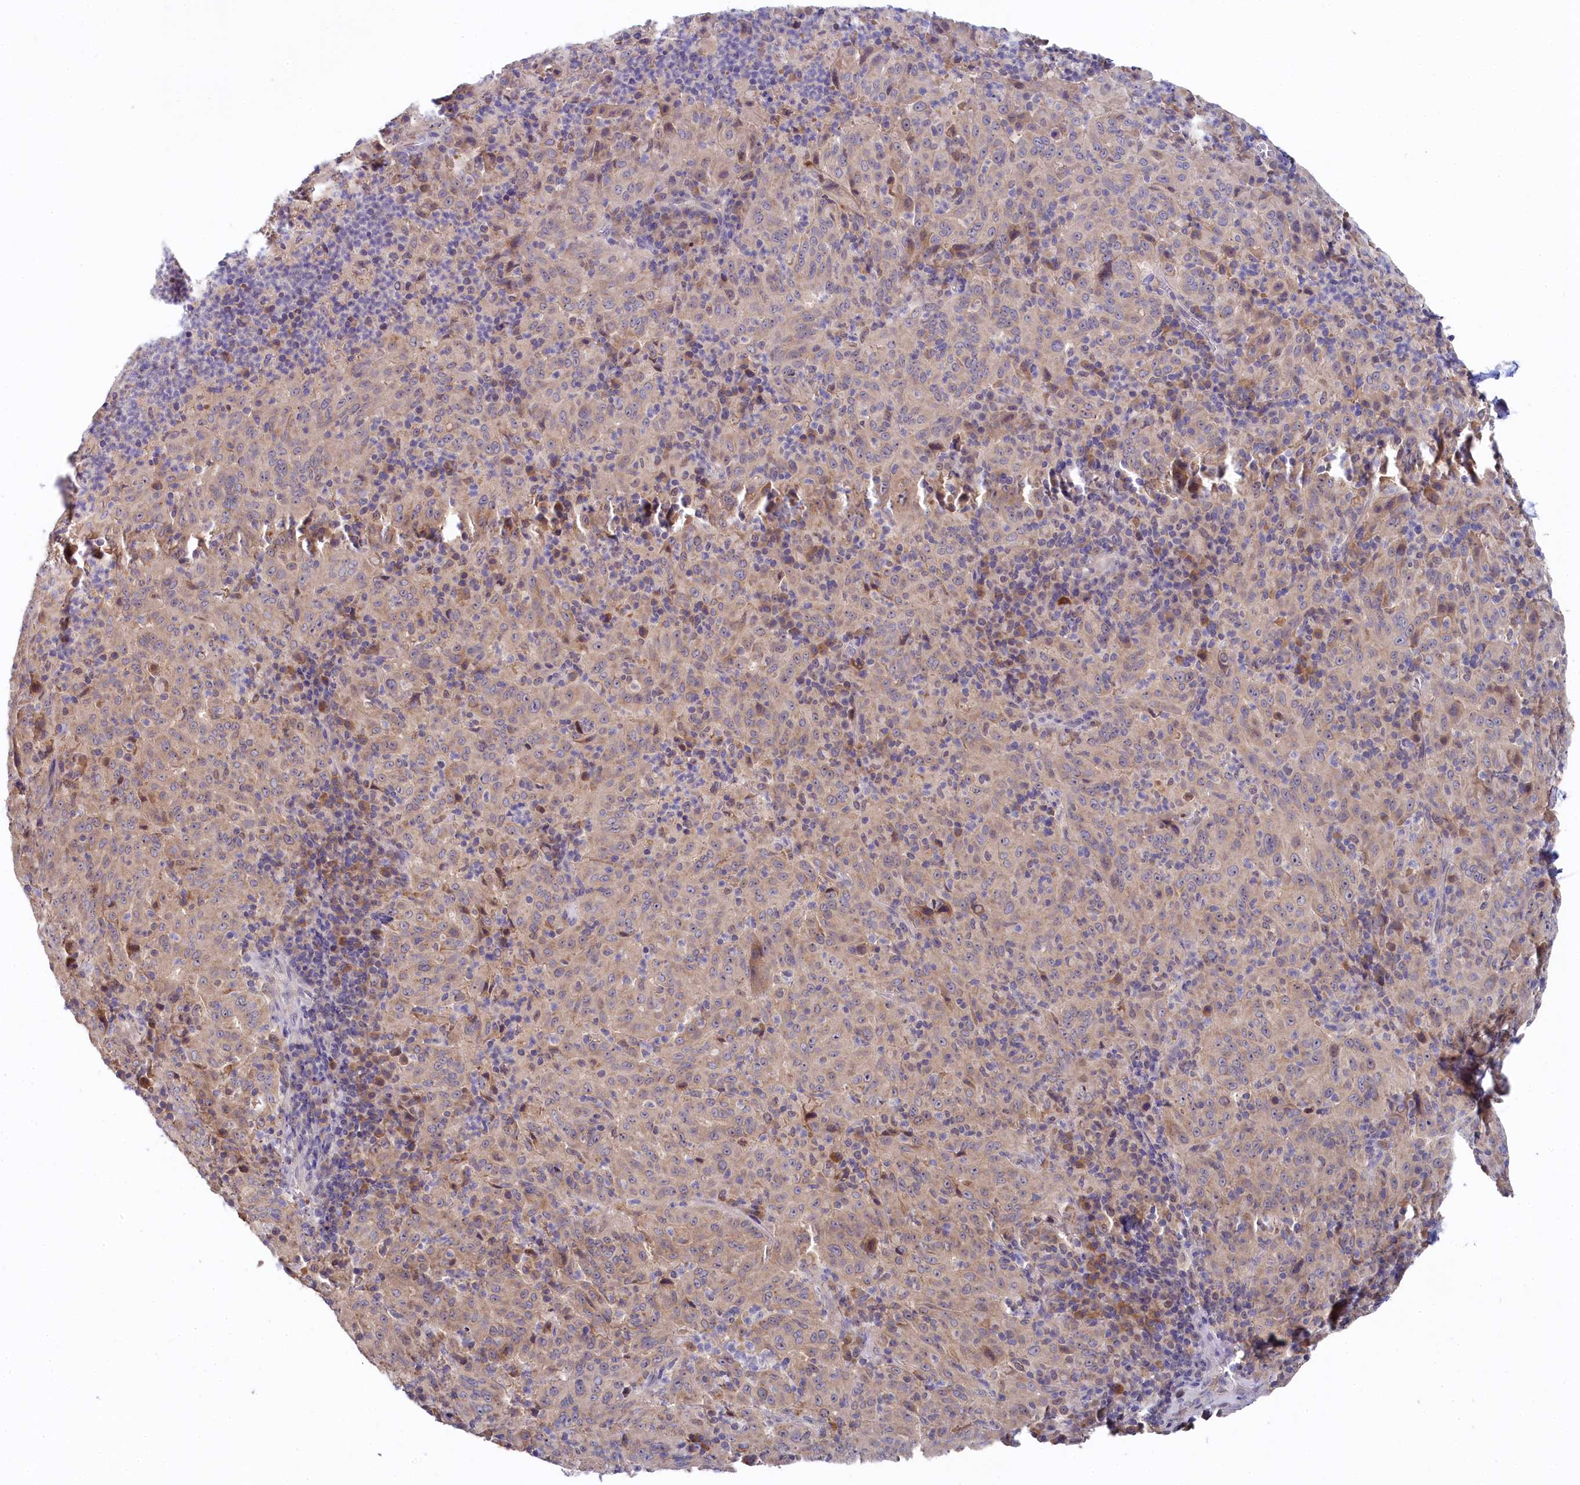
{"staining": {"intensity": "weak", "quantity": ">75%", "location": "cytoplasmic/membranous"}, "tissue": "pancreatic cancer", "cell_type": "Tumor cells", "image_type": "cancer", "snomed": [{"axis": "morphology", "description": "Adenocarcinoma, NOS"}, {"axis": "topography", "description": "Pancreas"}], "caption": "Human pancreatic cancer (adenocarcinoma) stained with a brown dye exhibits weak cytoplasmic/membranous positive staining in approximately >75% of tumor cells.", "gene": "SPINK9", "patient": {"sex": "male", "age": 63}}